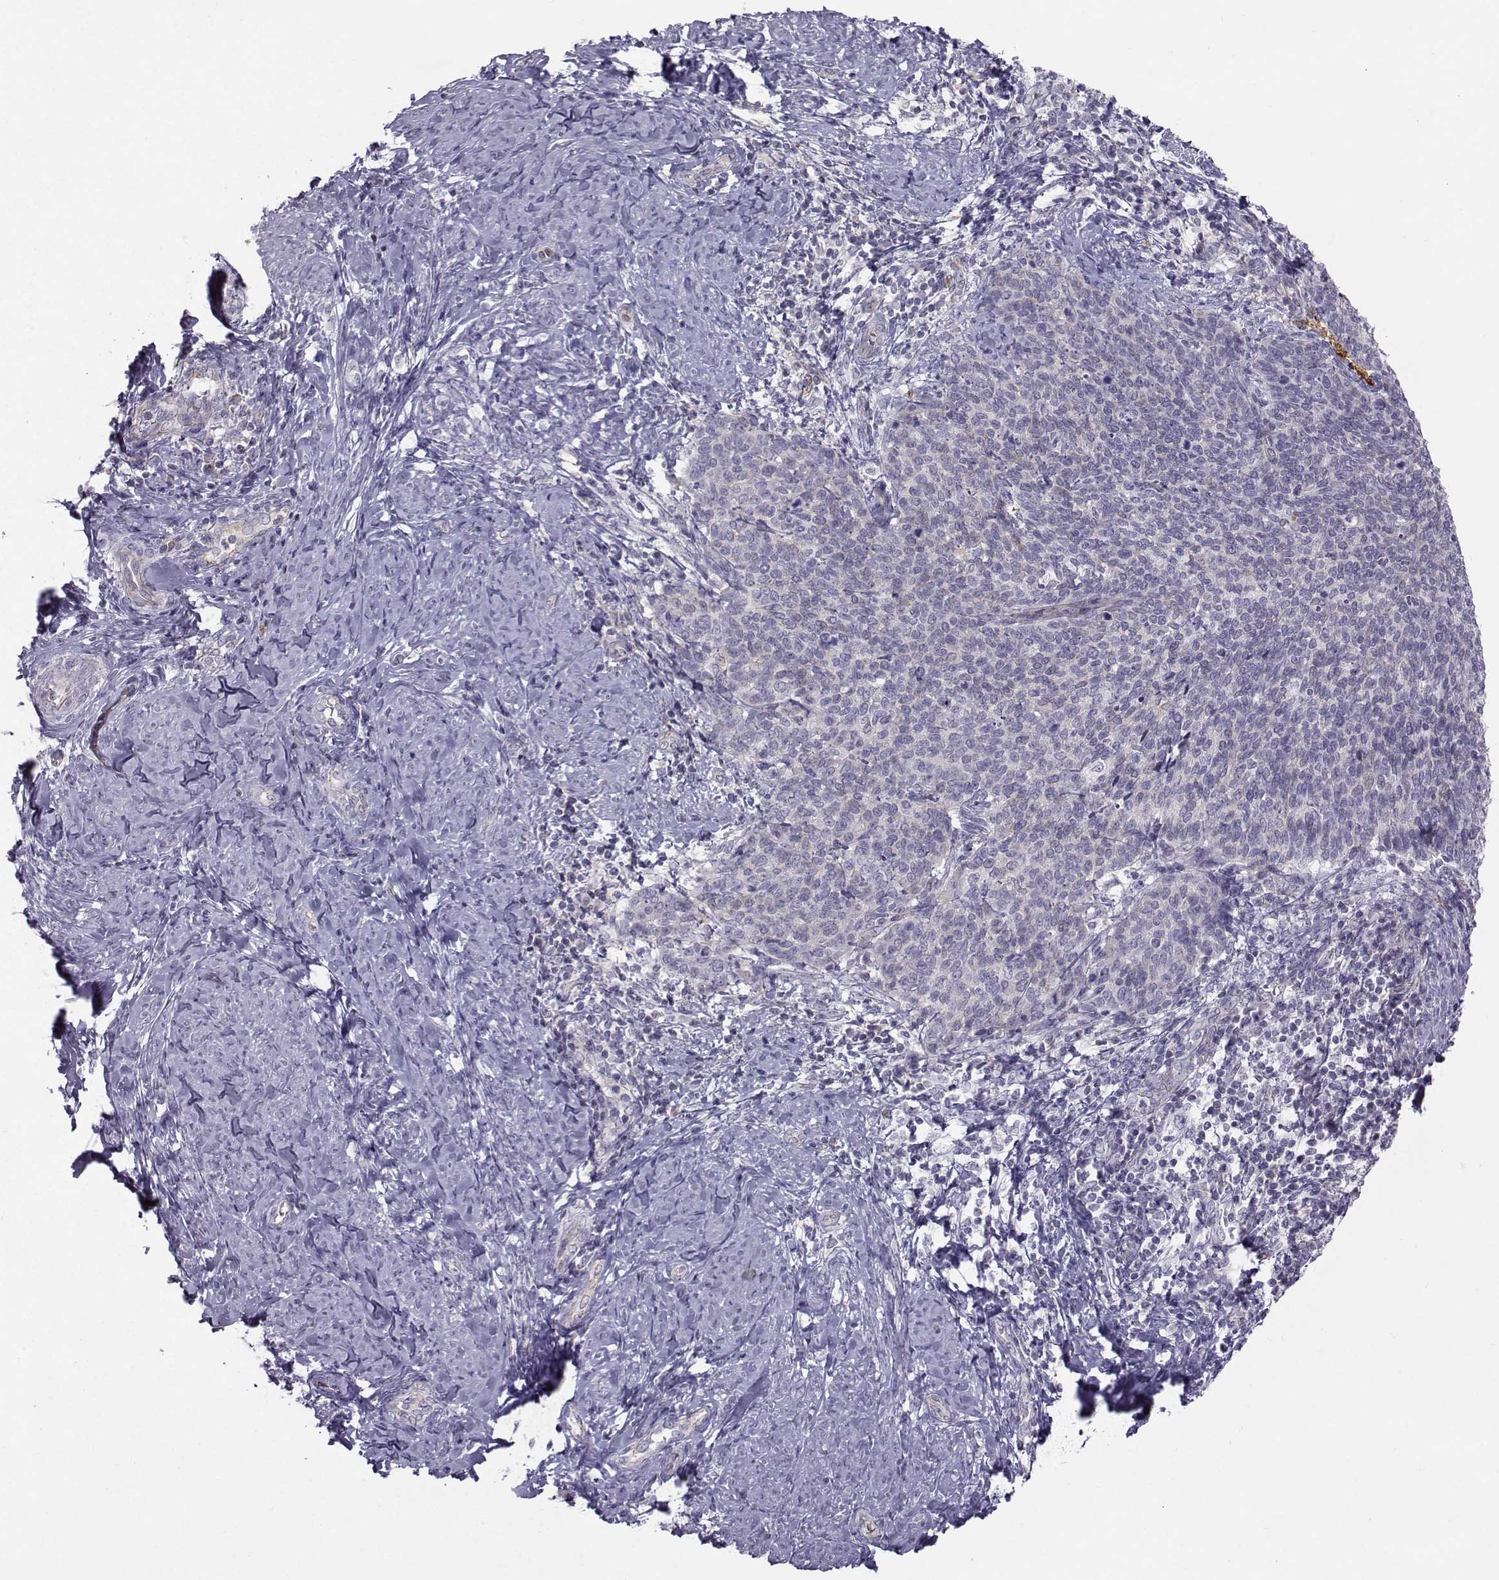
{"staining": {"intensity": "negative", "quantity": "none", "location": "none"}, "tissue": "cervical cancer", "cell_type": "Tumor cells", "image_type": "cancer", "snomed": [{"axis": "morphology", "description": "Normal tissue, NOS"}, {"axis": "morphology", "description": "Squamous cell carcinoma, NOS"}, {"axis": "topography", "description": "Cervix"}], "caption": "The photomicrograph exhibits no staining of tumor cells in cervical cancer (squamous cell carcinoma).", "gene": "MAST1", "patient": {"sex": "female", "age": 39}}